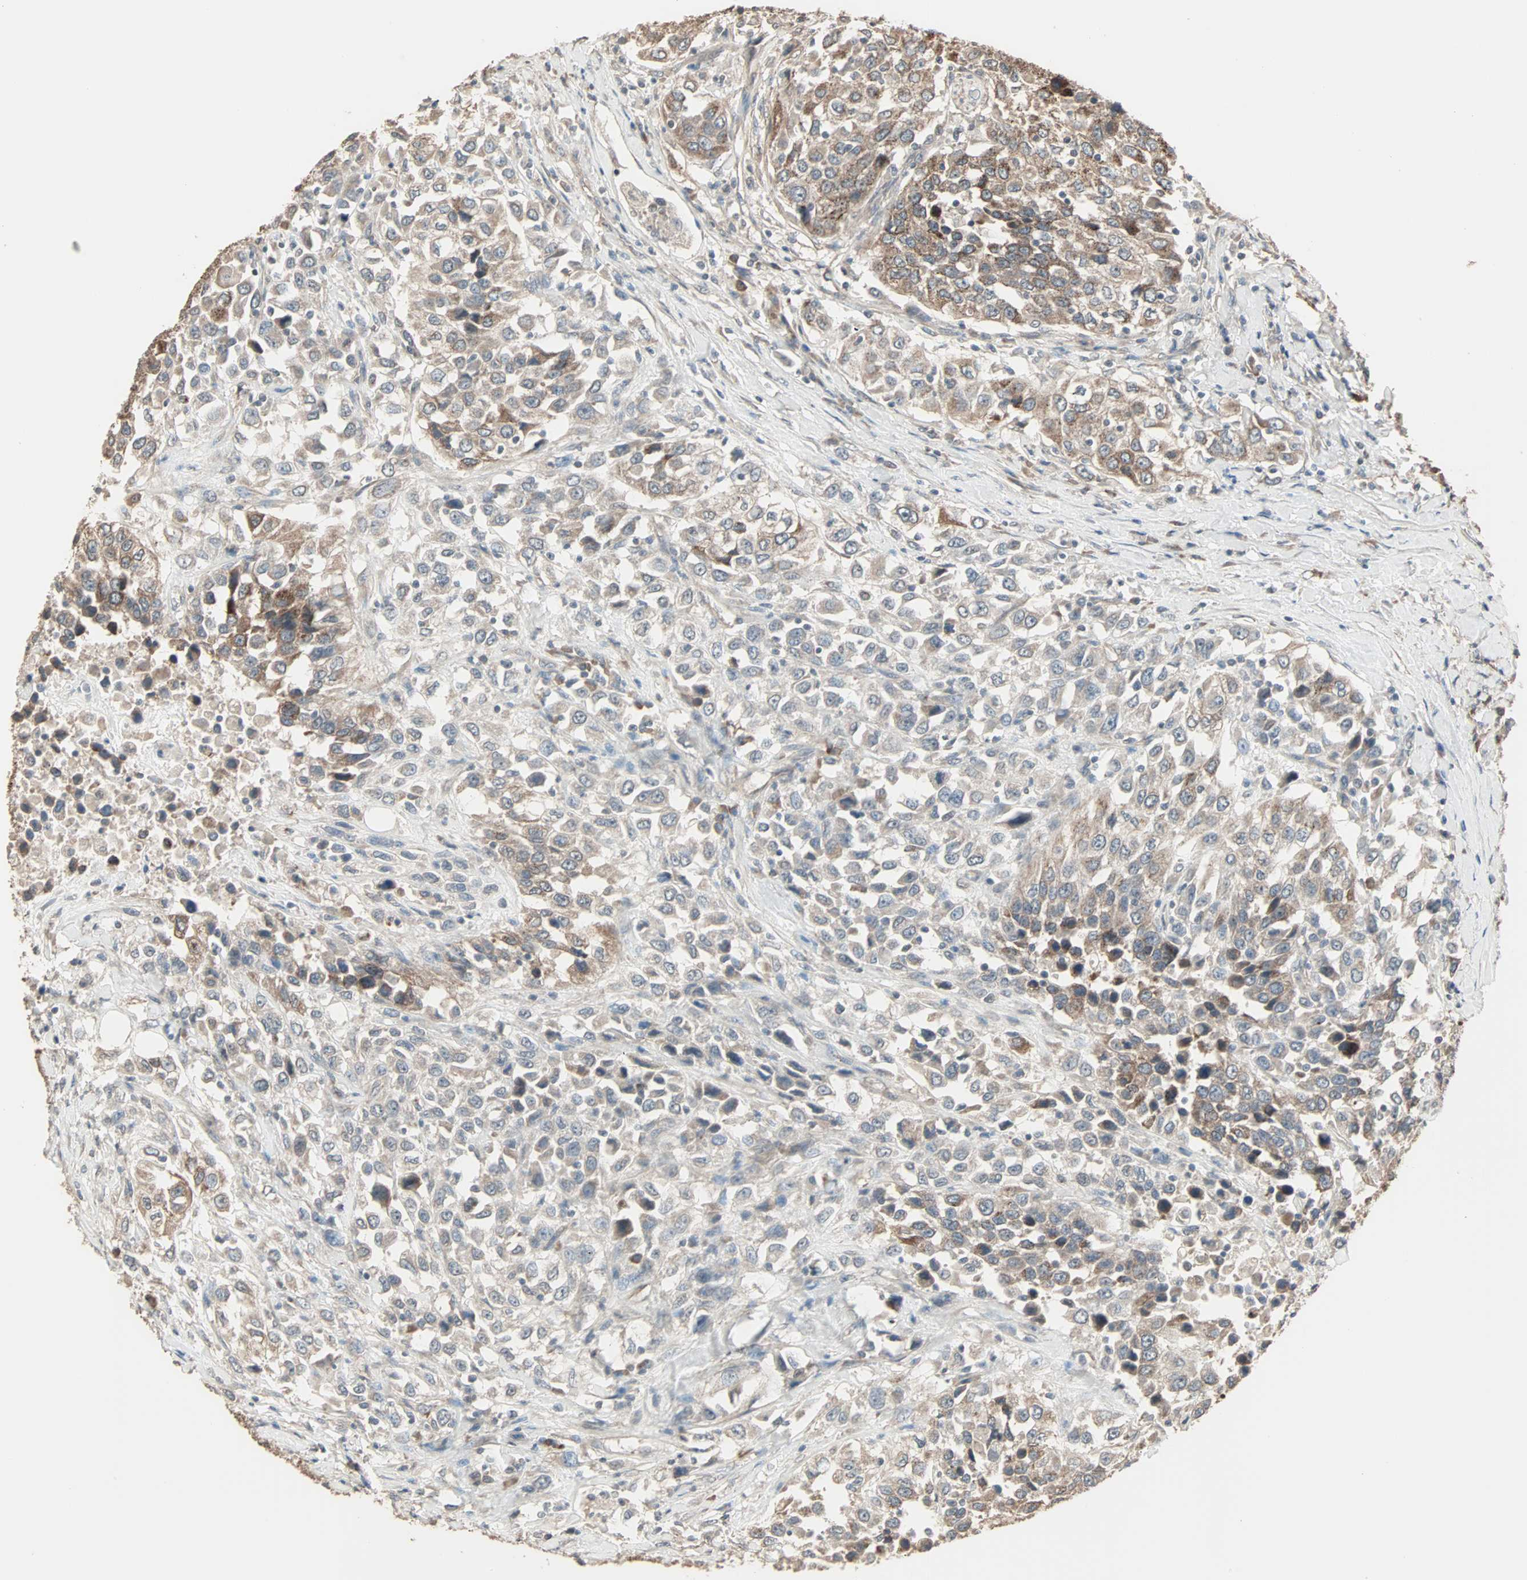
{"staining": {"intensity": "moderate", "quantity": "<25%", "location": "cytoplasmic/membranous"}, "tissue": "urothelial cancer", "cell_type": "Tumor cells", "image_type": "cancer", "snomed": [{"axis": "morphology", "description": "Urothelial carcinoma, High grade"}, {"axis": "topography", "description": "Urinary bladder"}], "caption": "High-grade urothelial carcinoma stained for a protein shows moderate cytoplasmic/membranous positivity in tumor cells.", "gene": "GALNT3", "patient": {"sex": "female", "age": 80}}